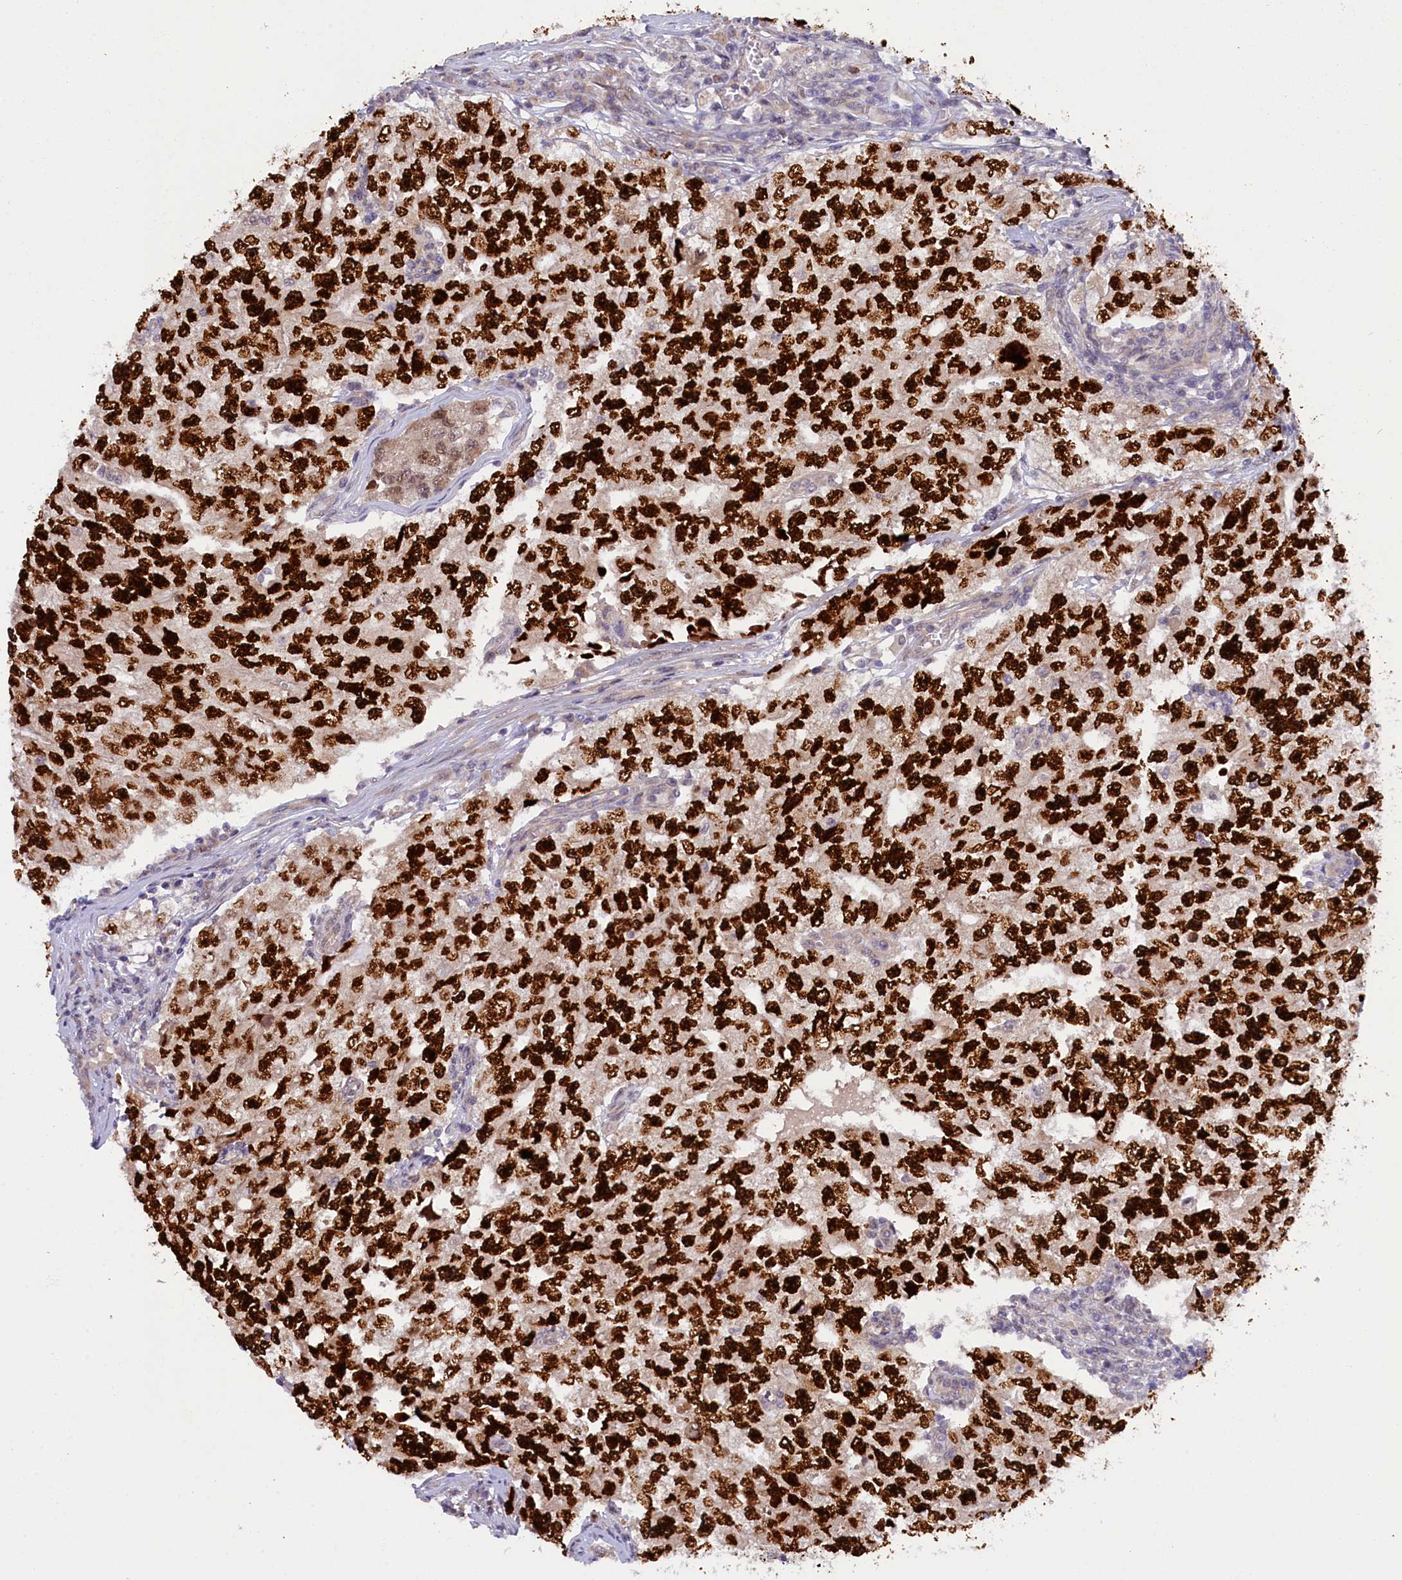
{"staining": {"intensity": "strong", "quantity": ">75%", "location": "nuclear"}, "tissue": "testis cancer", "cell_type": "Tumor cells", "image_type": "cancer", "snomed": [{"axis": "morphology", "description": "Carcinoma, Embryonal, NOS"}, {"axis": "topography", "description": "Testis"}], "caption": "Protein expression analysis of human testis cancer reveals strong nuclear staining in about >75% of tumor cells.", "gene": "CCDC9B", "patient": {"sex": "male", "age": 17}}